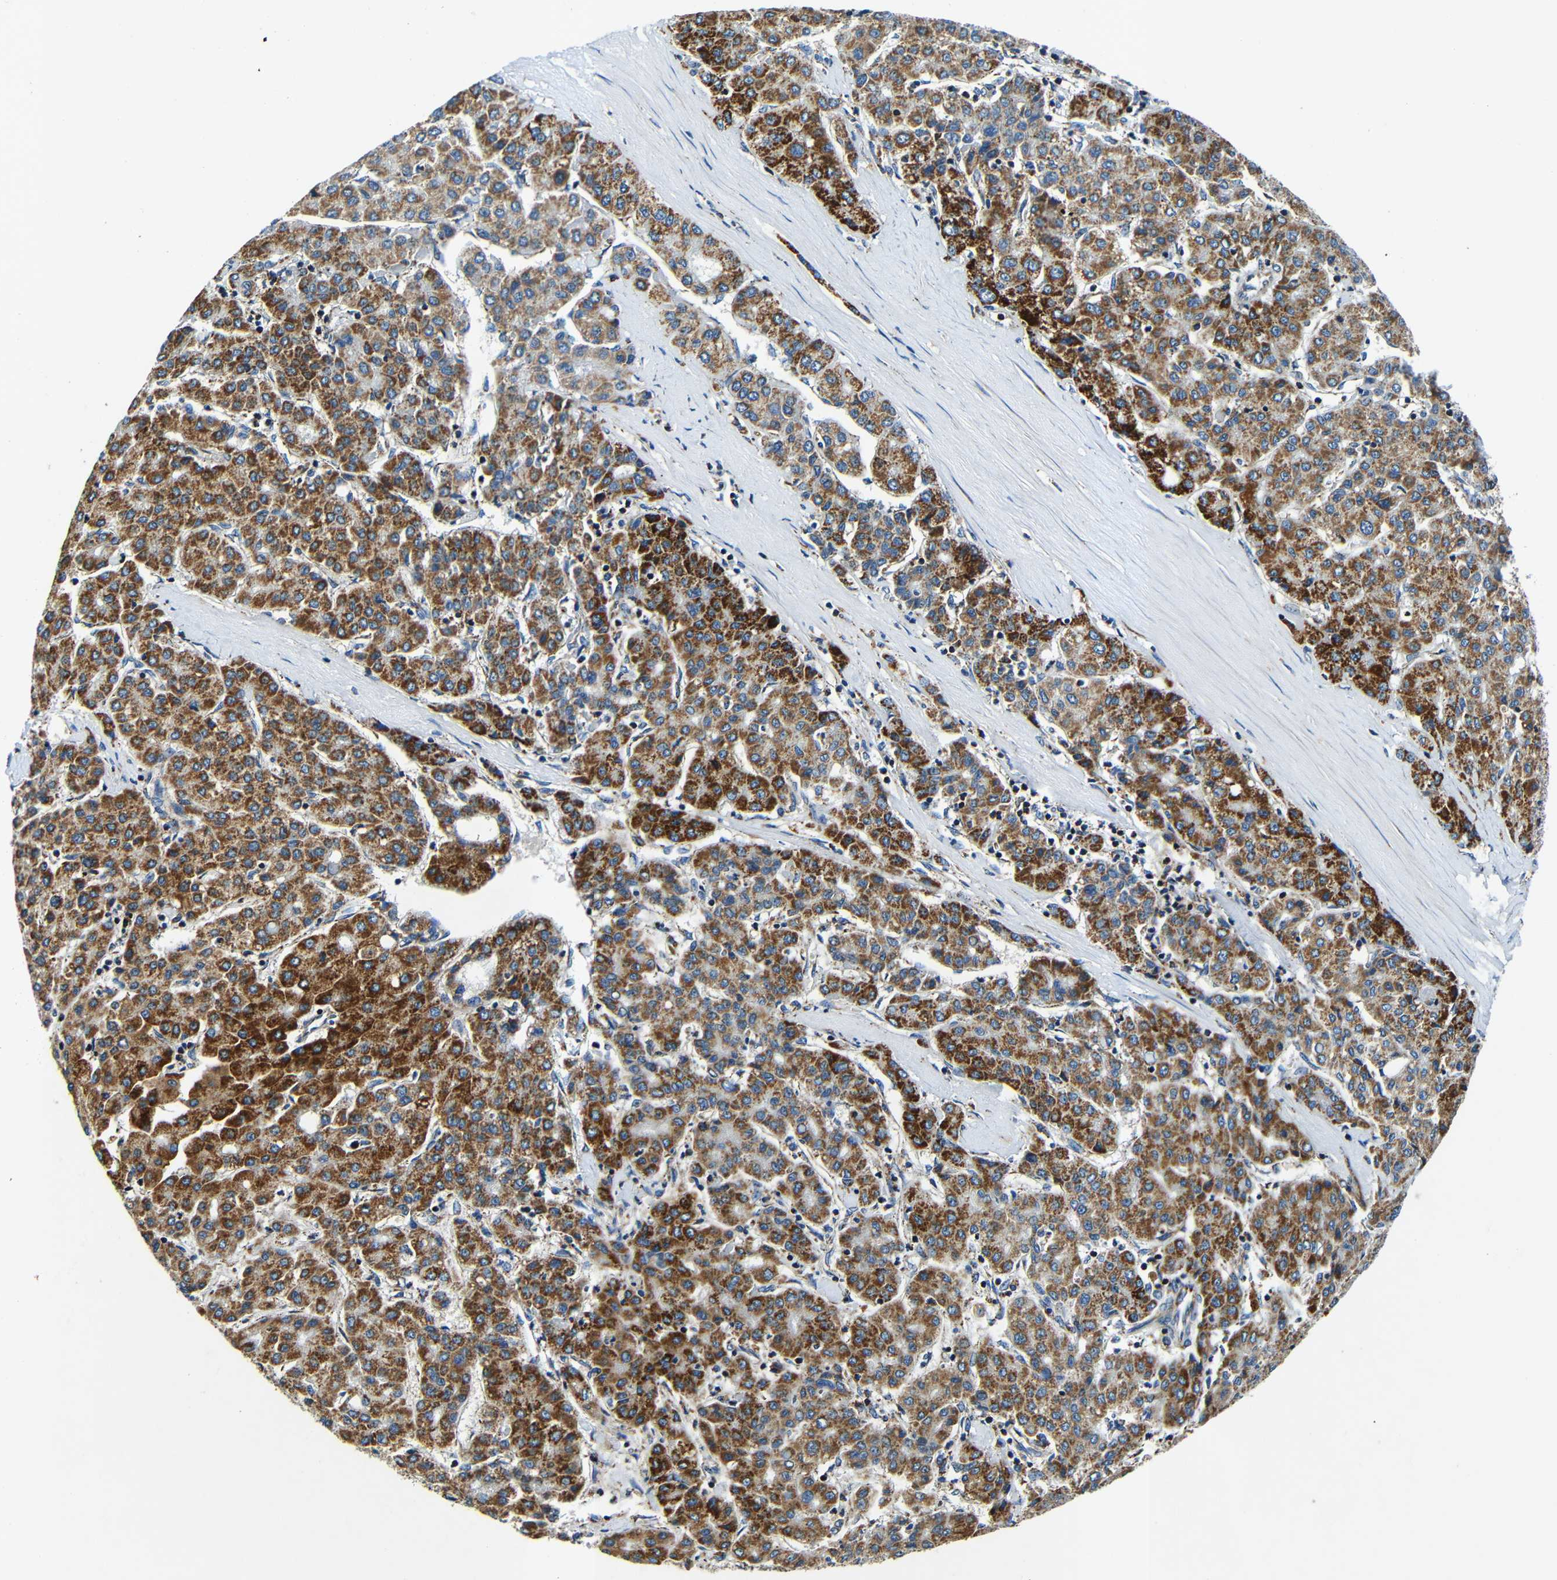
{"staining": {"intensity": "strong", "quantity": ">75%", "location": "cytoplasmic/membranous"}, "tissue": "liver cancer", "cell_type": "Tumor cells", "image_type": "cancer", "snomed": [{"axis": "morphology", "description": "Carcinoma, Hepatocellular, NOS"}, {"axis": "topography", "description": "Liver"}], "caption": "Liver hepatocellular carcinoma stained for a protein shows strong cytoplasmic/membranous positivity in tumor cells.", "gene": "GALNT18", "patient": {"sex": "male", "age": 65}}